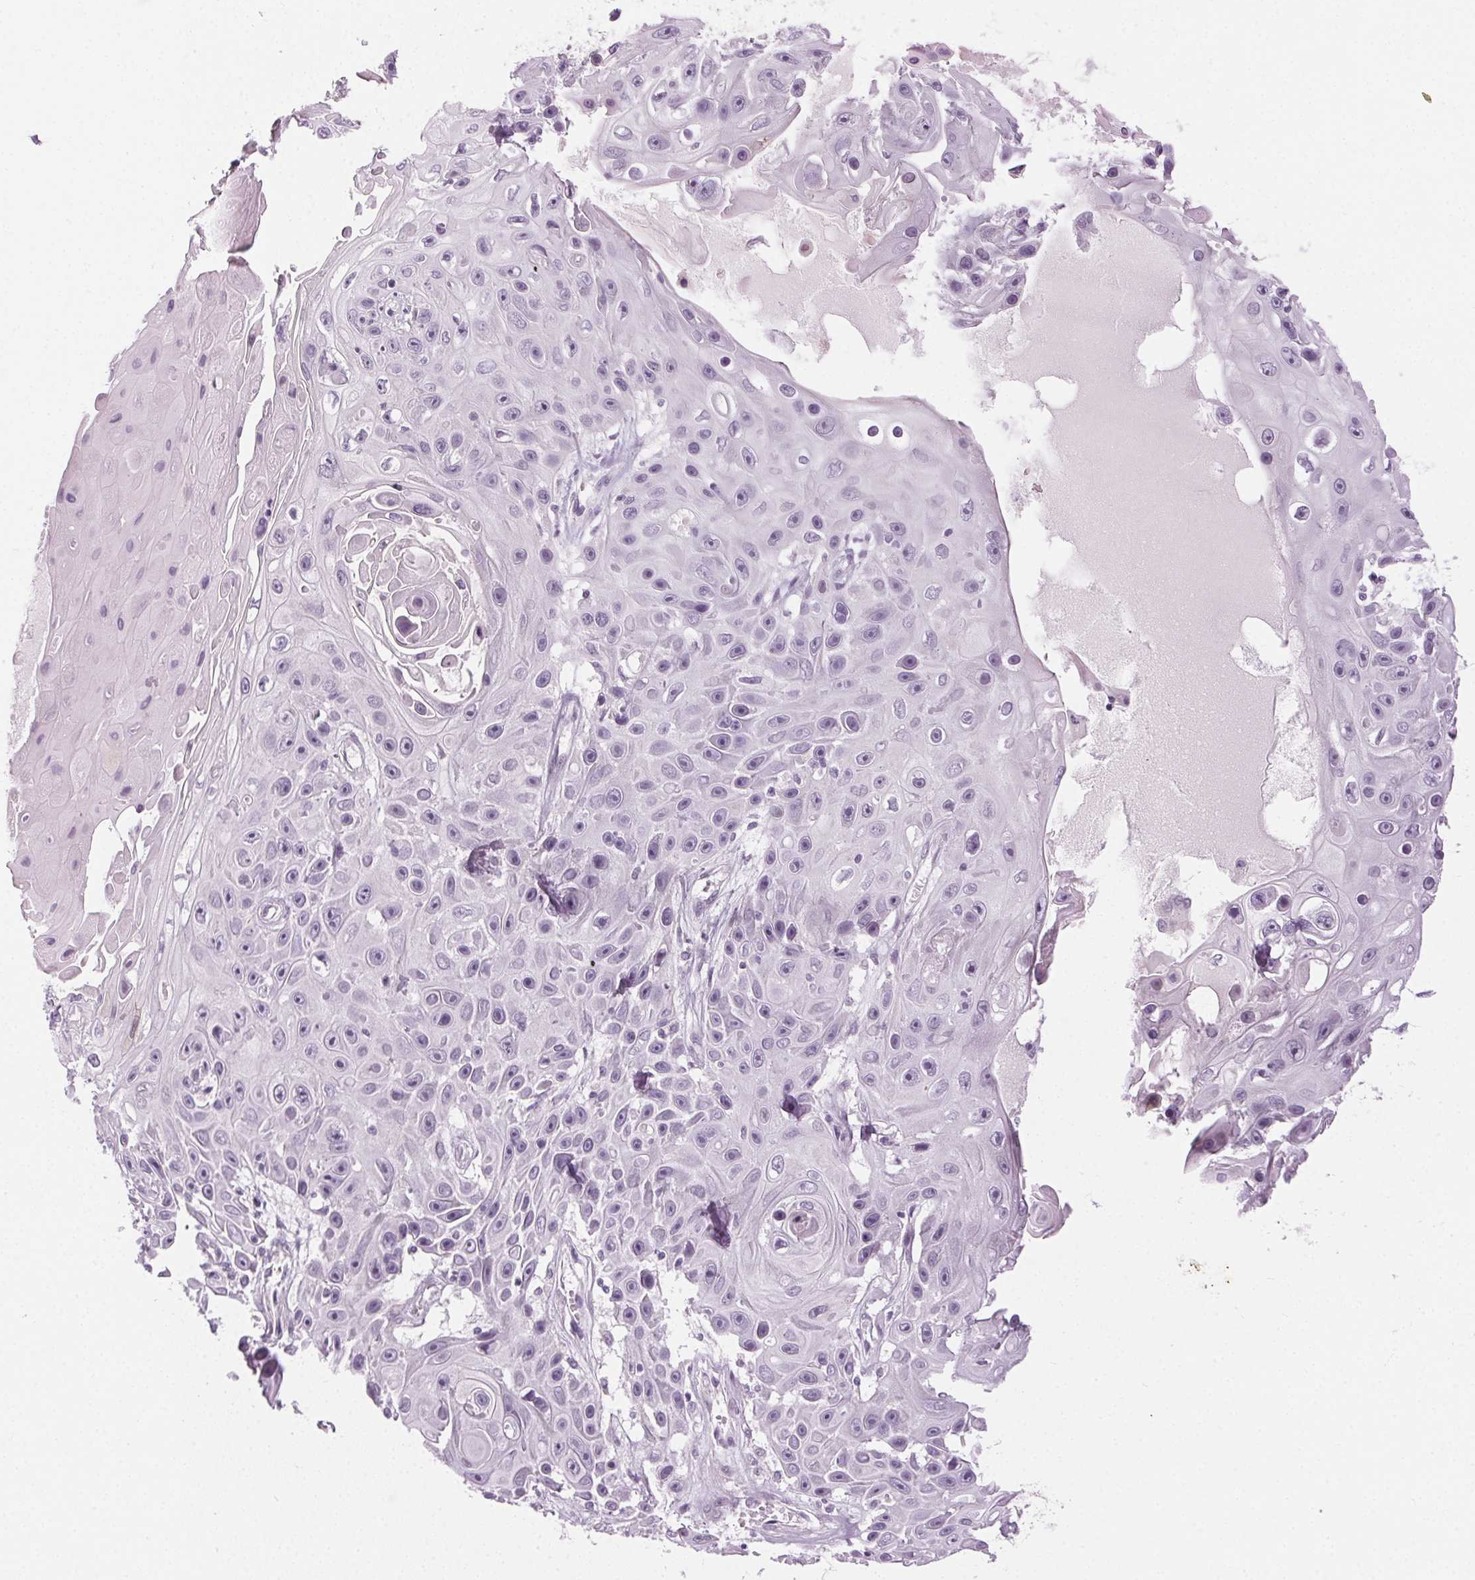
{"staining": {"intensity": "negative", "quantity": "none", "location": "none"}, "tissue": "skin cancer", "cell_type": "Tumor cells", "image_type": "cancer", "snomed": [{"axis": "morphology", "description": "Squamous cell carcinoma, NOS"}, {"axis": "topography", "description": "Skin"}], "caption": "An image of human skin cancer (squamous cell carcinoma) is negative for staining in tumor cells.", "gene": "AIF1L", "patient": {"sex": "male", "age": 82}}